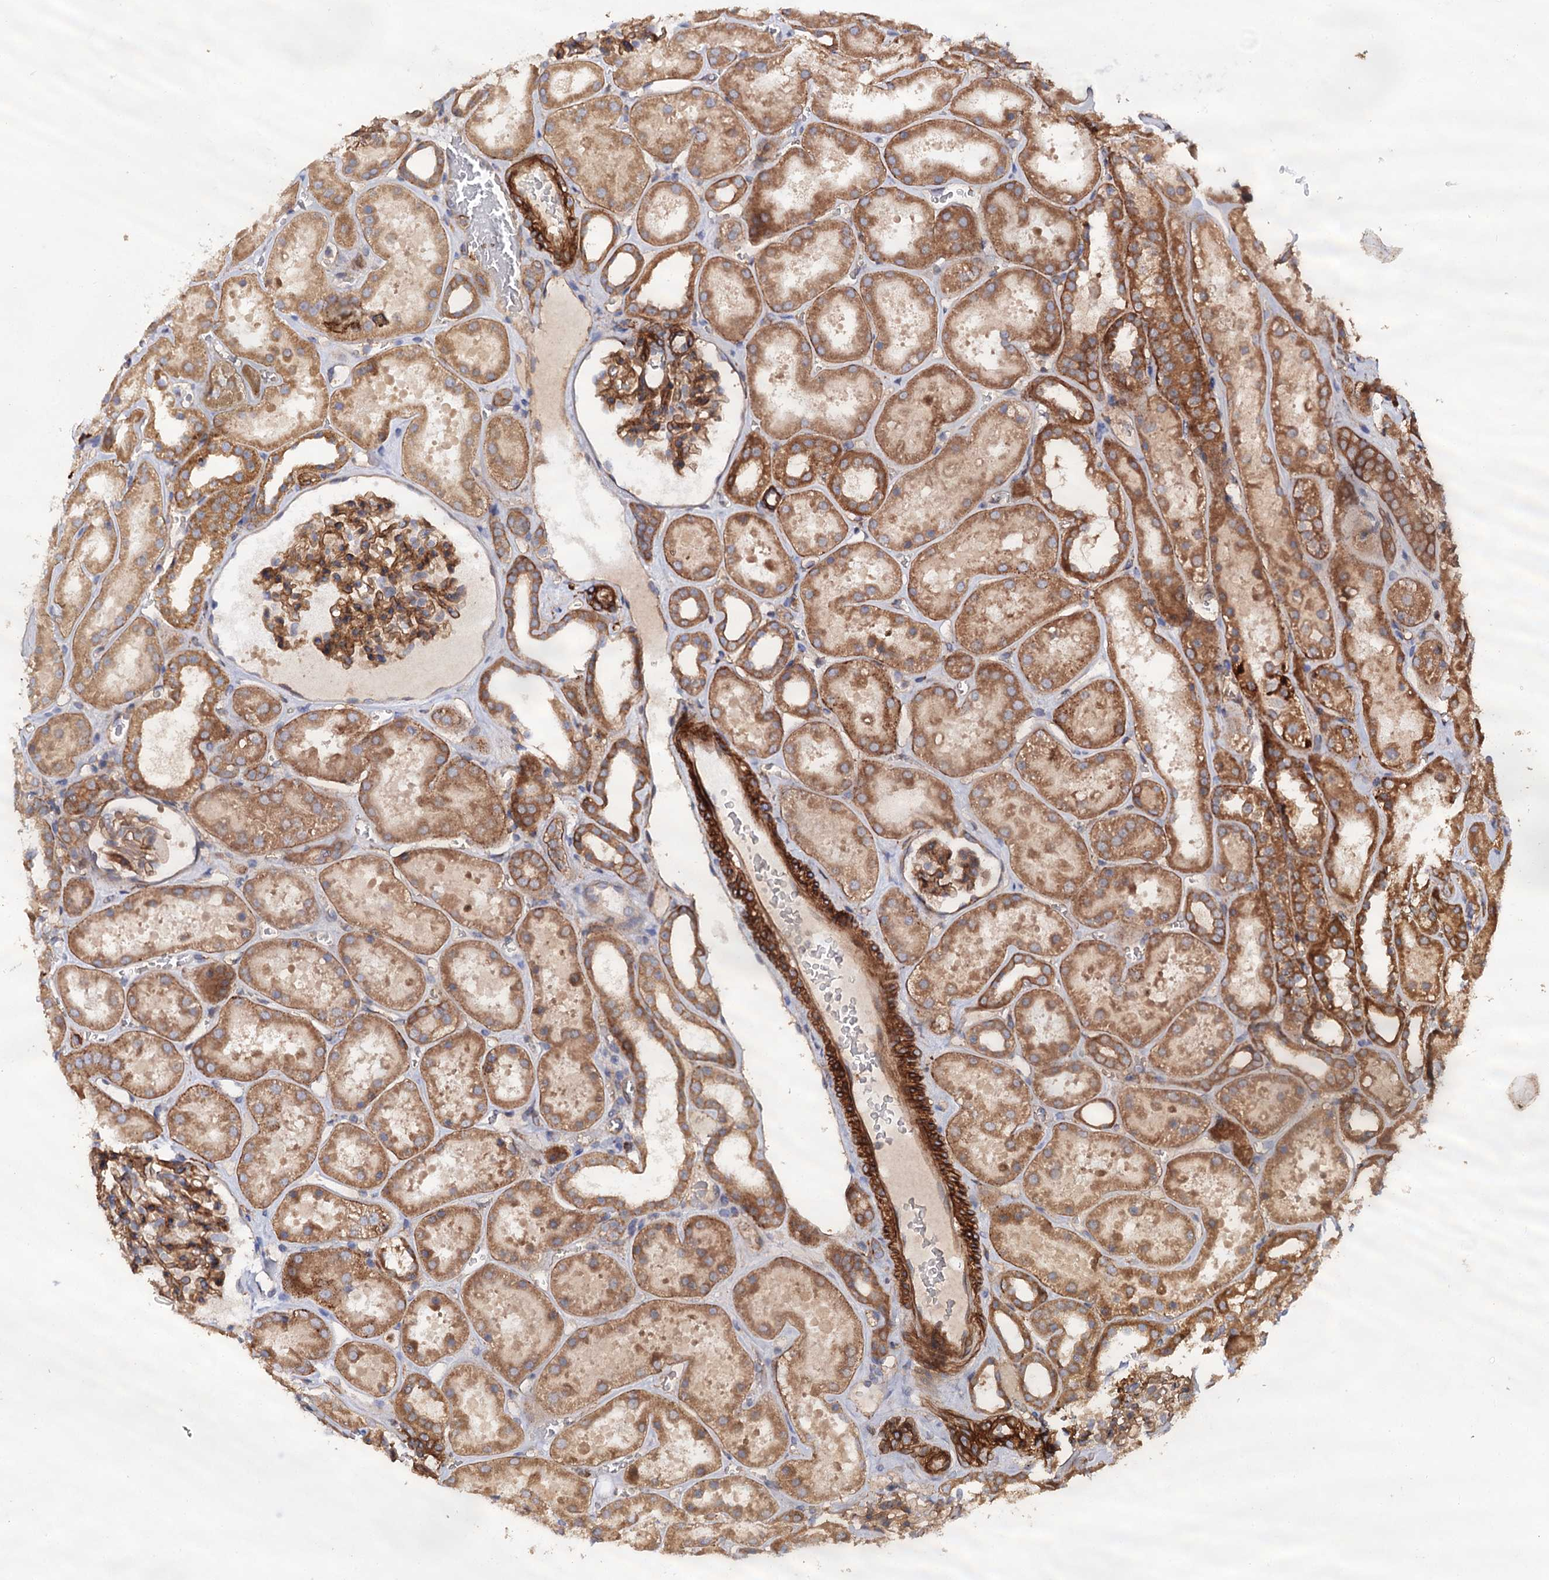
{"staining": {"intensity": "moderate", "quantity": ">75%", "location": "cytoplasmic/membranous"}, "tissue": "kidney", "cell_type": "Cells in glomeruli", "image_type": "normal", "snomed": [{"axis": "morphology", "description": "Normal tissue, NOS"}, {"axis": "topography", "description": "Kidney"}], "caption": "IHC of unremarkable human kidney exhibits medium levels of moderate cytoplasmic/membranous expression in approximately >75% of cells in glomeruli.", "gene": "CSAD", "patient": {"sex": "female", "age": 41}}